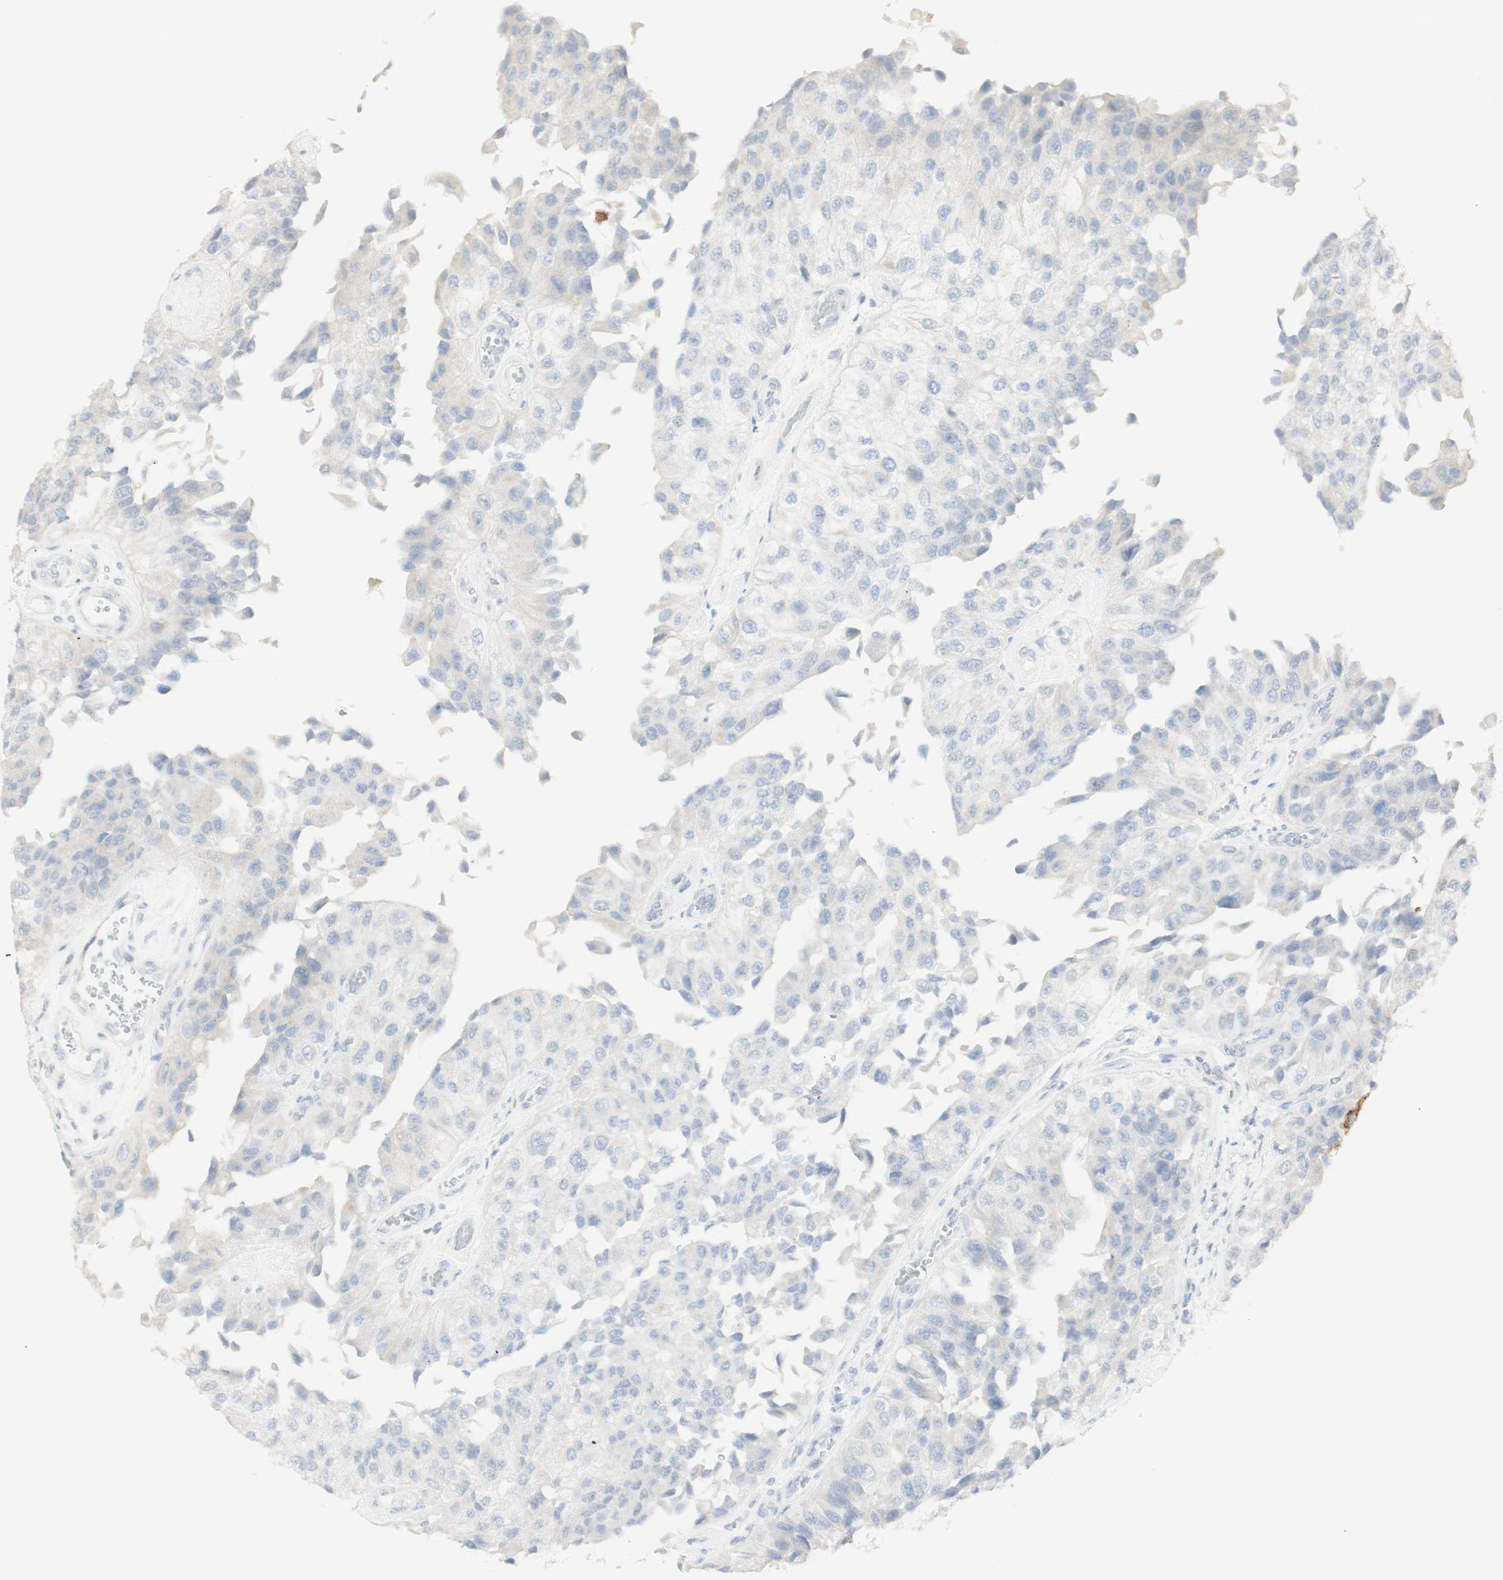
{"staining": {"intensity": "negative", "quantity": "none", "location": "none"}, "tissue": "urothelial cancer", "cell_type": "Tumor cells", "image_type": "cancer", "snomed": [{"axis": "morphology", "description": "Urothelial carcinoma, High grade"}, {"axis": "topography", "description": "Kidney"}, {"axis": "topography", "description": "Urinary bladder"}], "caption": "This is an immunohistochemistry micrograph of human high-grade urothelial carcinoma. There is no expression in tumor cells.", "gene": "NDST4", "patient": {"sex": "male", "age": 77}}